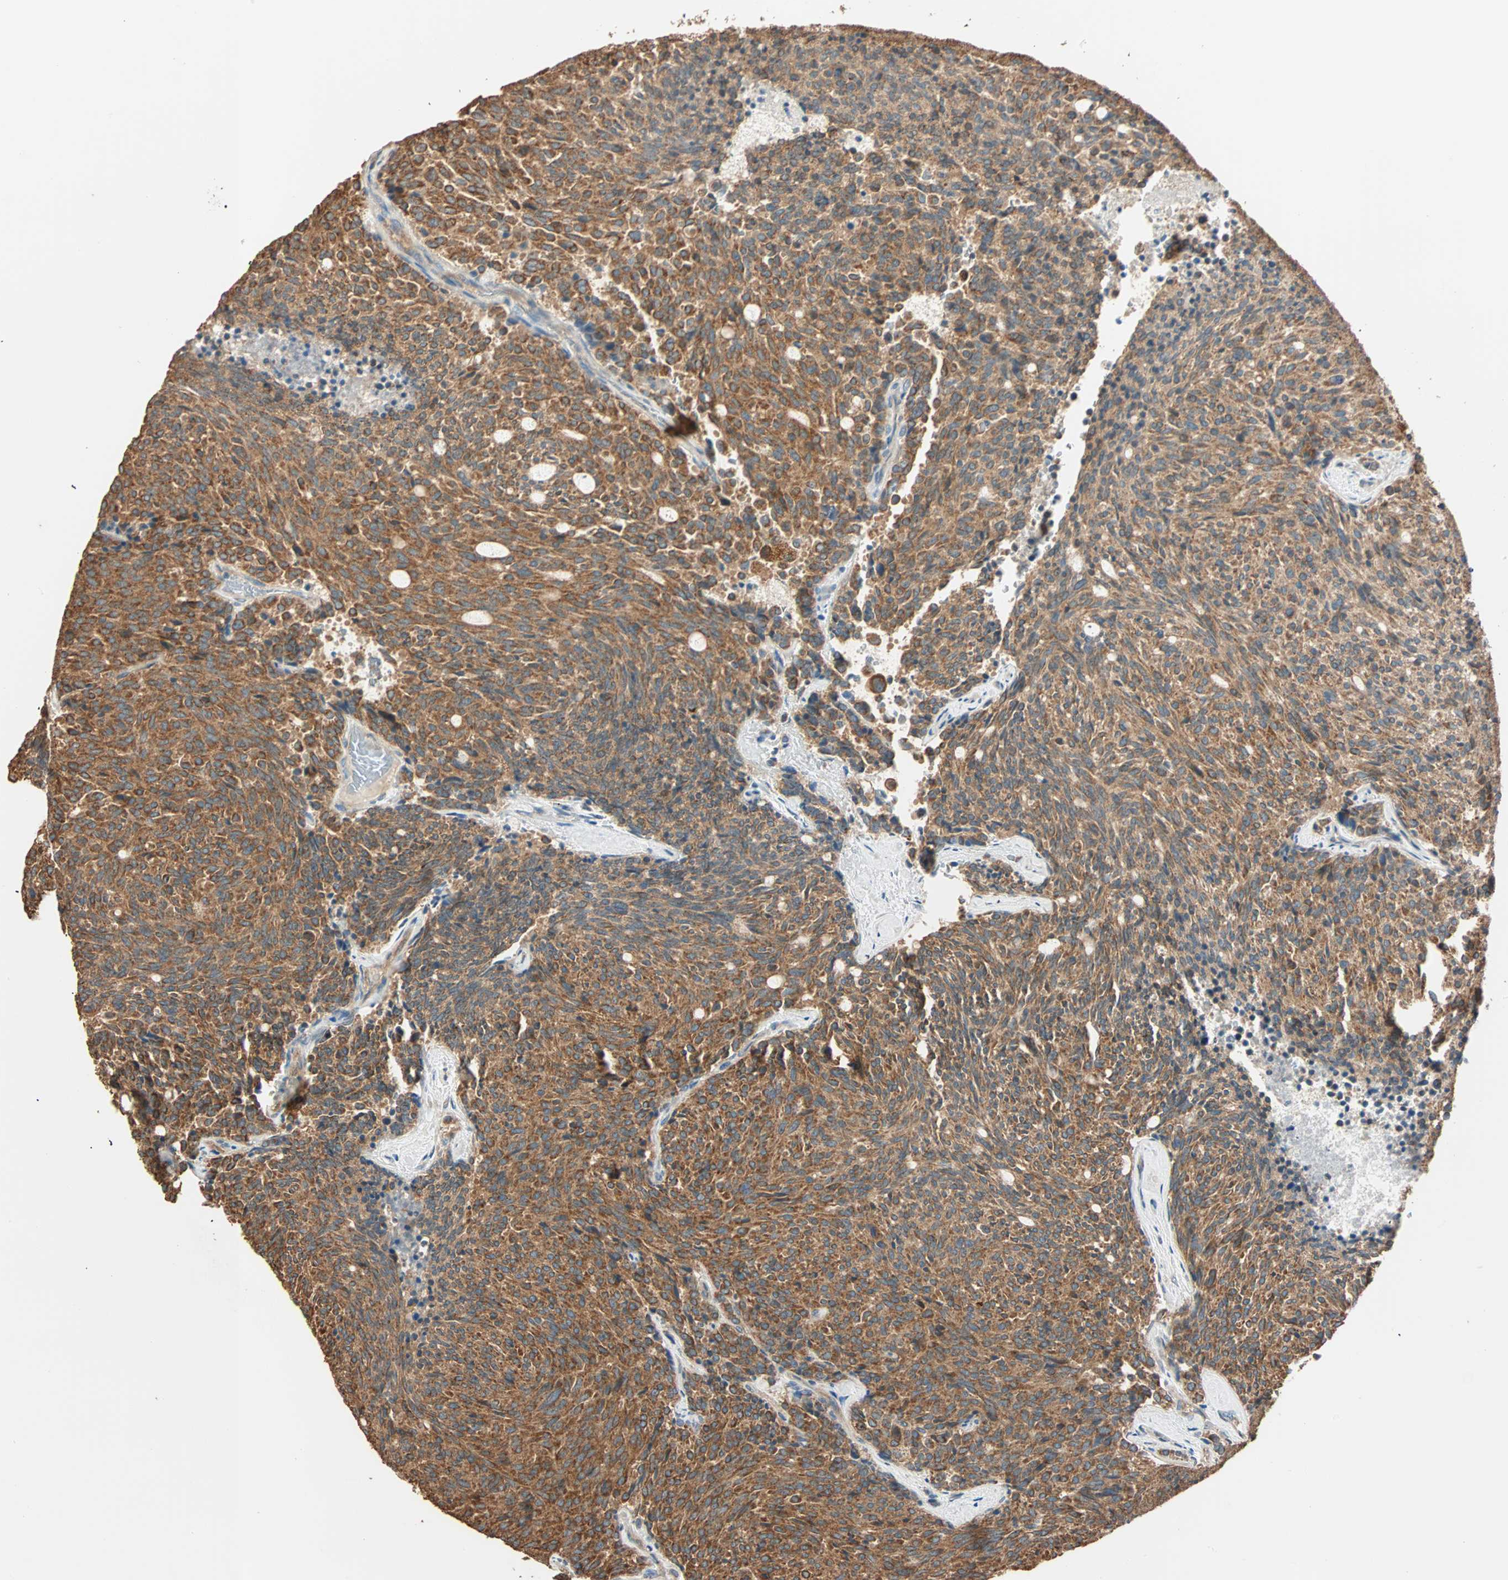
{"staining": {"intensity": "strong", "quantity": ">75%", "location": "cytoplasmic/membranous"}, "tissue": "carcinoid", "cell_type": "Tumor cells", "image_type": "cancer", "snomed": [{"axis": "morphology", "description": "Carcinoid, malignant, NOS"}, {"axis": "topography", "description": "Pancreas"}], "caption": "Carcinoid (malignant) tissue exhibits strong cytoplasmic/membranous positivity in about >75% of tumor cells, visualized by immunohistochemistry.", "gene": "EIF4G2", "patient": {"sex": "female", "age": 54}}